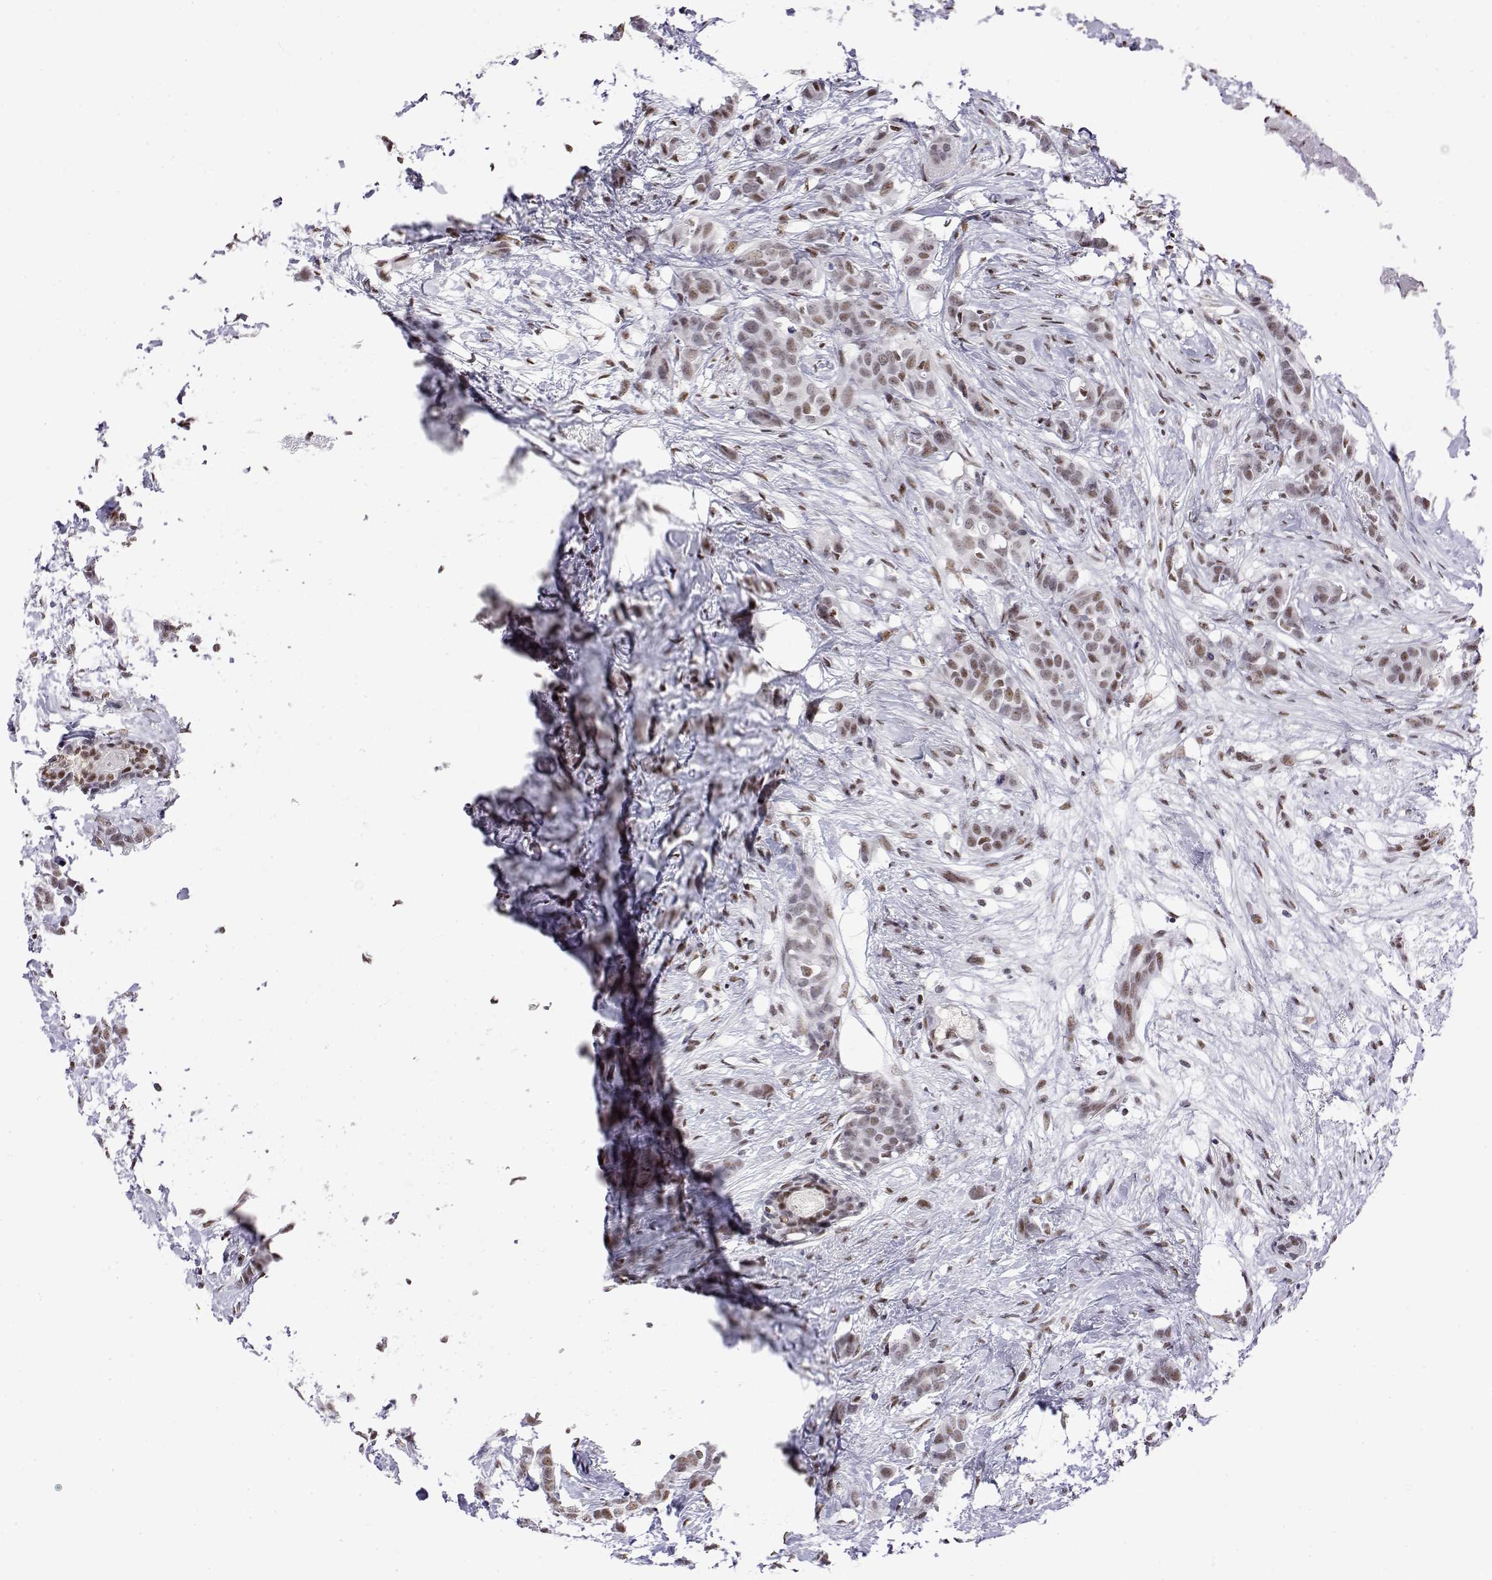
{"staining": {"intensity": "weak", "quantity": "25%-75%", "location": "nuclear"}, "tissue": "breast cancer", "cell_type": "Tumor cells", "image_type": "cancer", "snomed": [{"axis": "morphology", "description": "Duct carcinoma"}, {"axis": "topography", "description": "Breast"}], "caption": "Protein positivity by IHC exhibits weak nuclear staining in approximately 25%-75% of tumor cells in breast cancer.", "gene": "POLDIP3", "patient": {"sex": "female", "age": 62}}